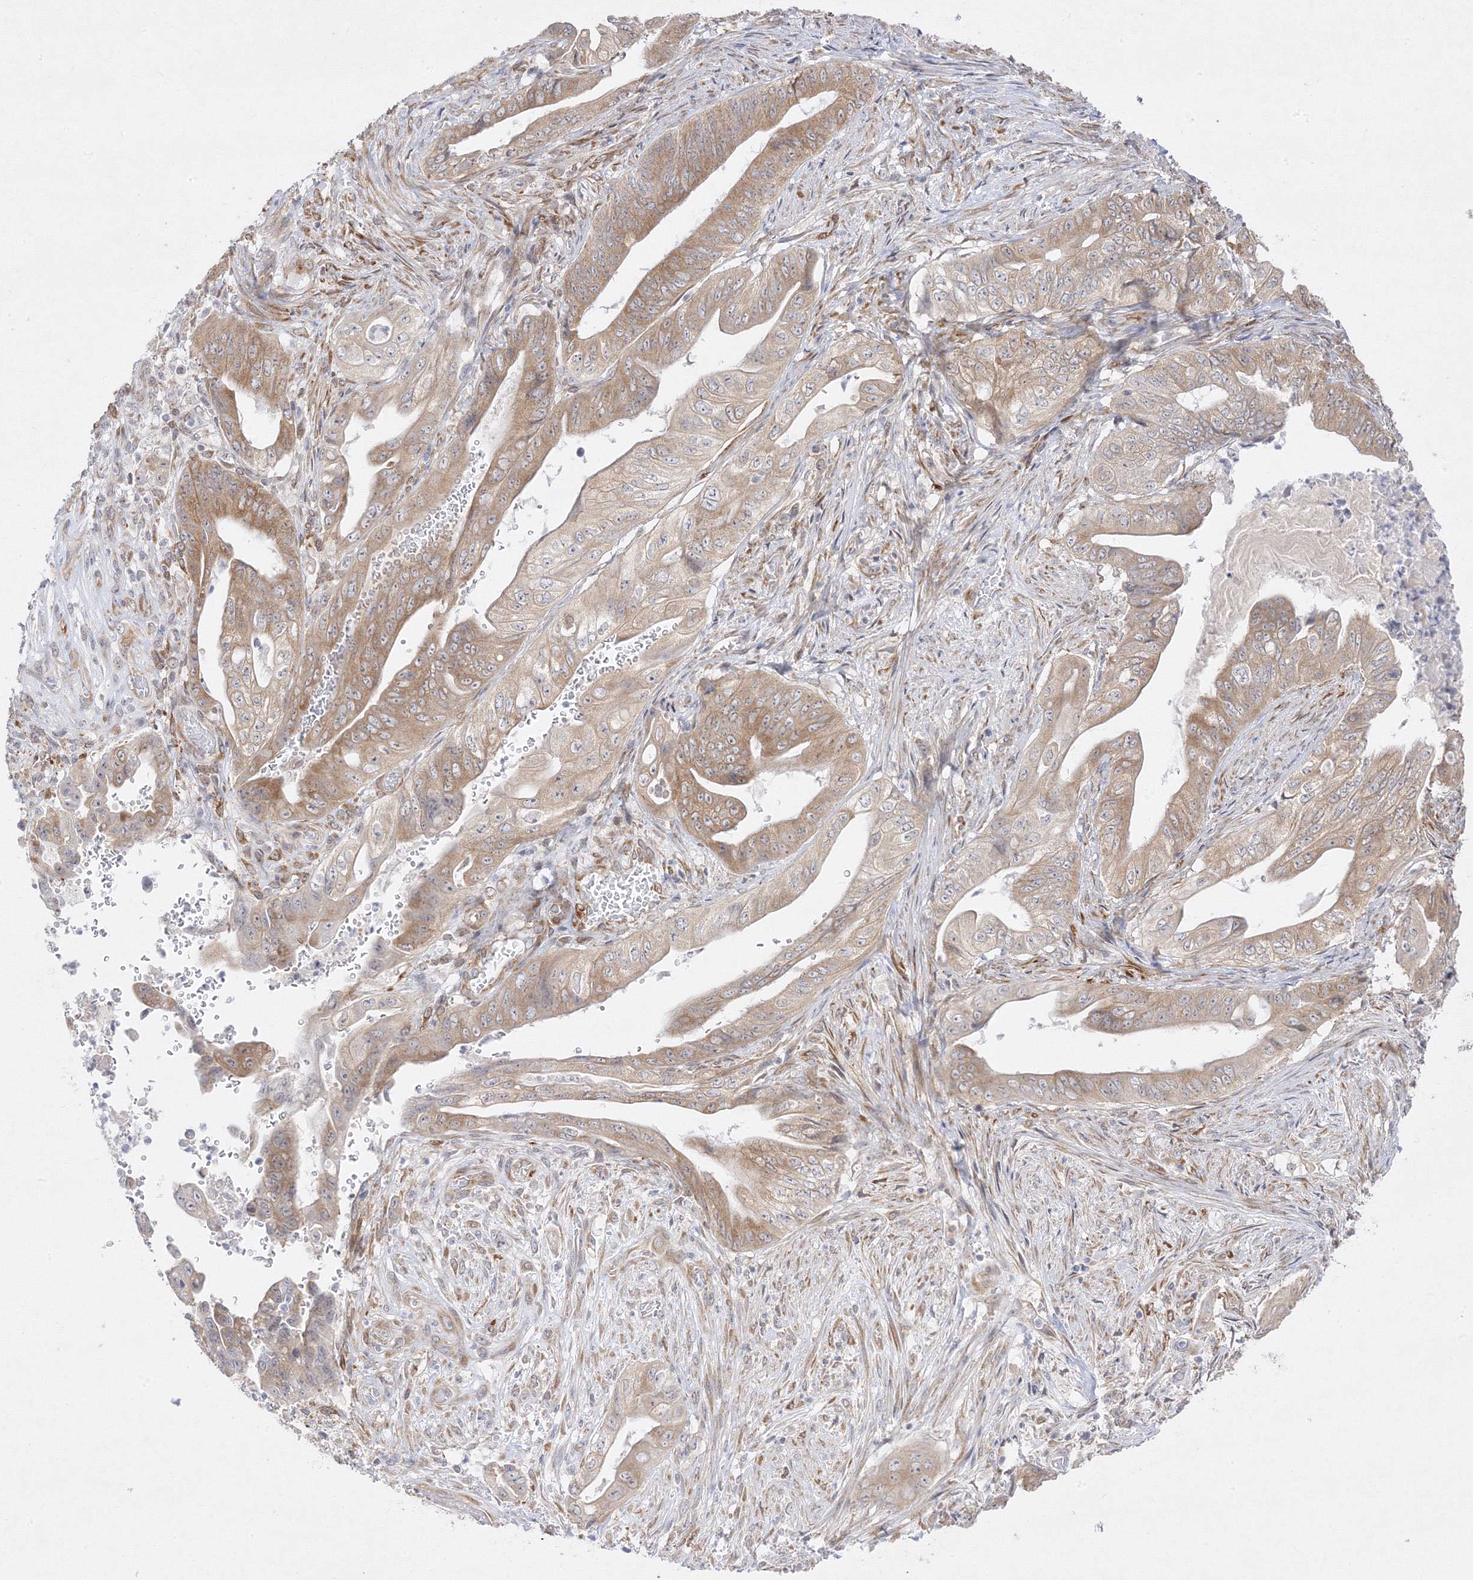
{"staining": {"intensity": "moderate", "quantity": ">75%", "location": "cytoplasmic/membranous"}, "tissue": "stomach cancer", "cell_type": "Tumor cells", "image_type": "cancer", "snomed": [{"axis": "morphology", "description": "Adenocarcinoma, NOS"}, {"axis": "topography", "description": "Stomach"}], "caption": "IHC histopathology image of stomach cancer stained for a protein (brown), which reveals medium levels of moderate cytoplasmic/membranous staining in about >75% of tumor cells.", "gene": "C2CD2", "patient": {"sex": "female", "age": 73}}